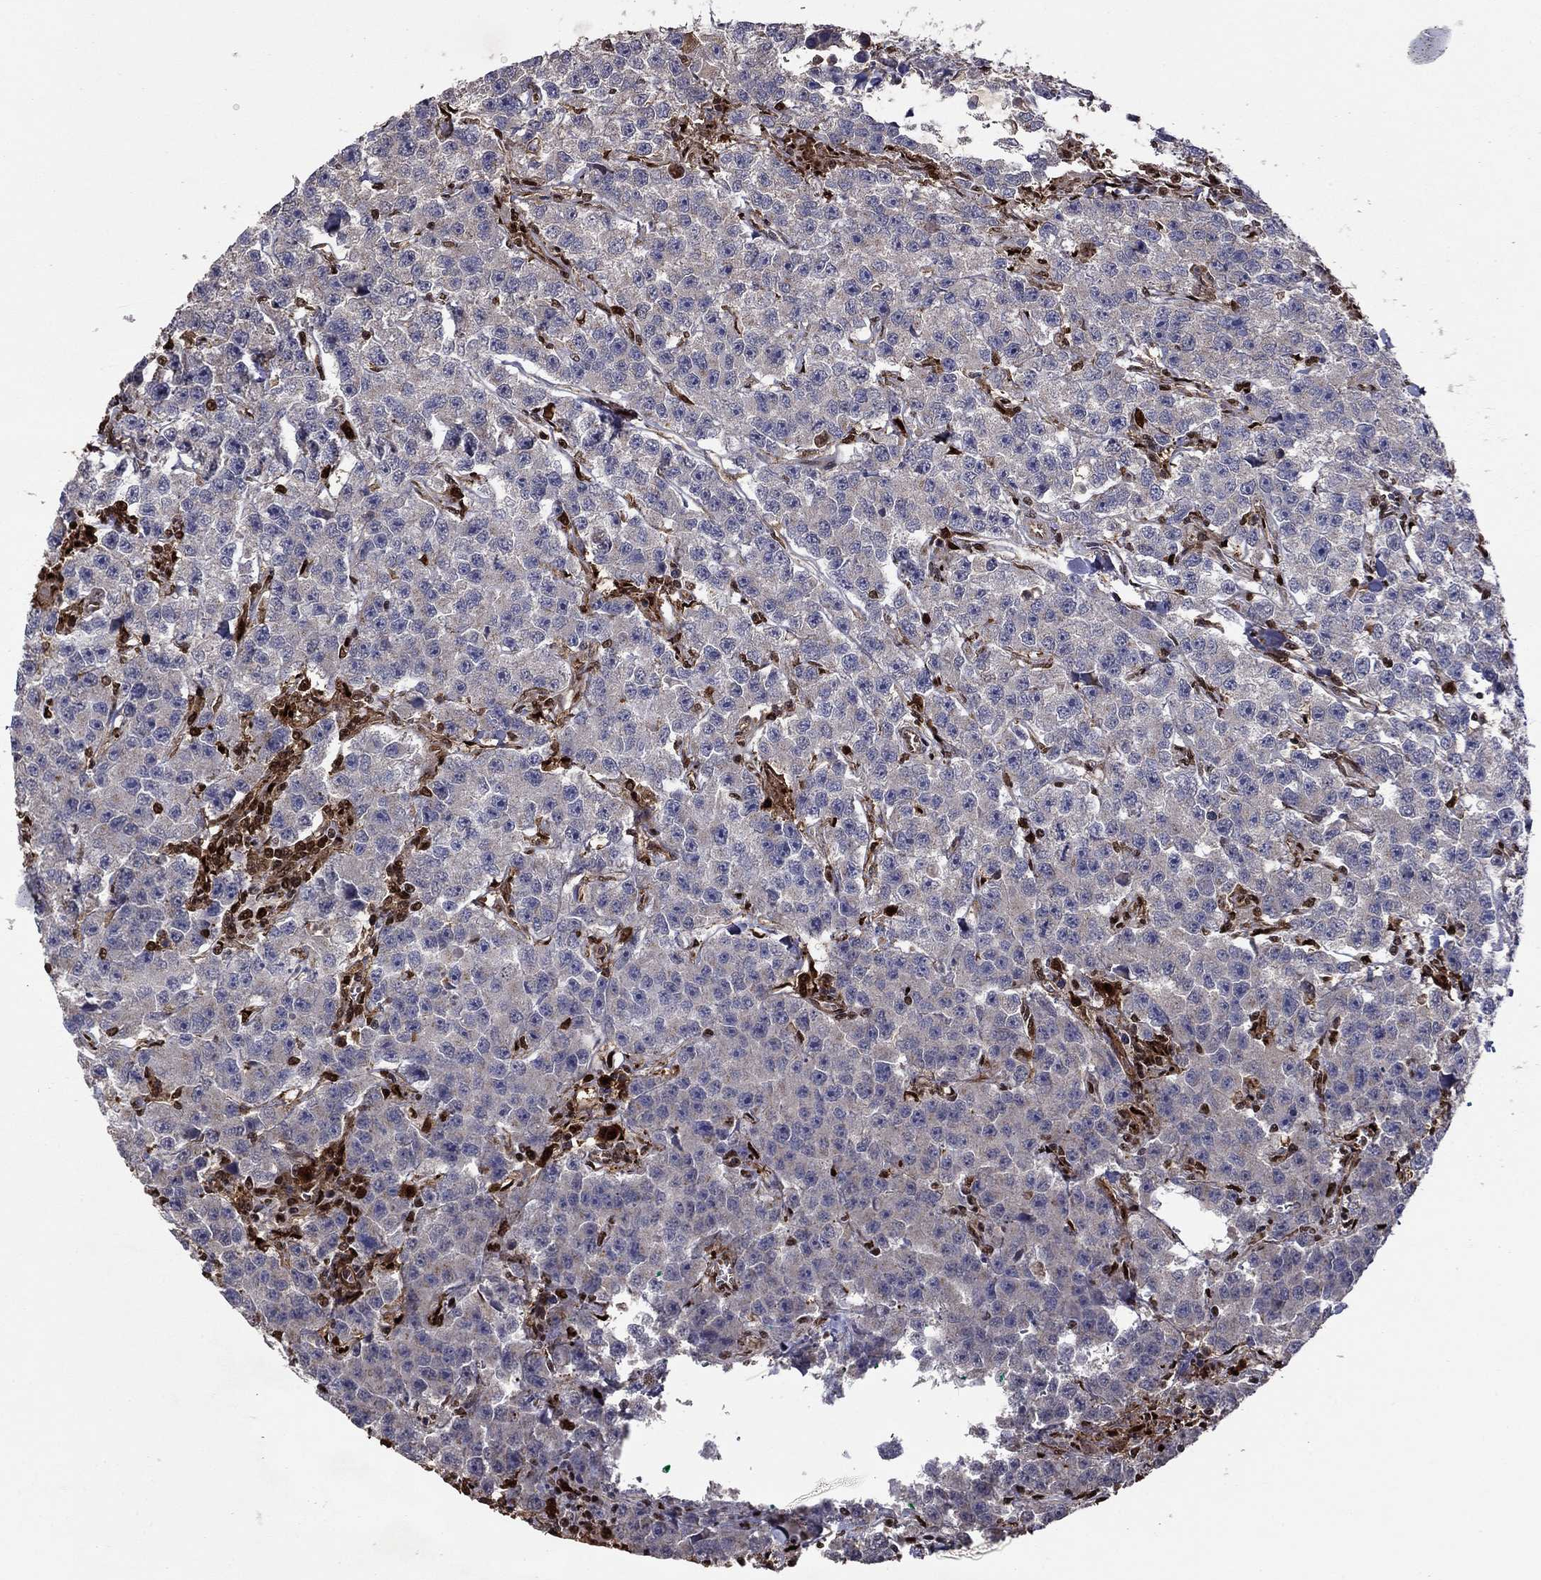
{"staining": {"intensity": "negative", "quantity": "none", "location": "none"}, "tissue": "testis cancer", "cell_type": "Tumor cells", "image_type": "cancer", "snomed": [{"axis": "morphology", "description": "Seminoma, NOS"}, {"axis": "topography", "description": "Testis"}], "caption": "This is an immunohistochemistry photomicrograph of human testis cancer. There is no expression in tumor cells.", "gene": "APPBP2", "patient": {"sex": "male", "age": 59}}